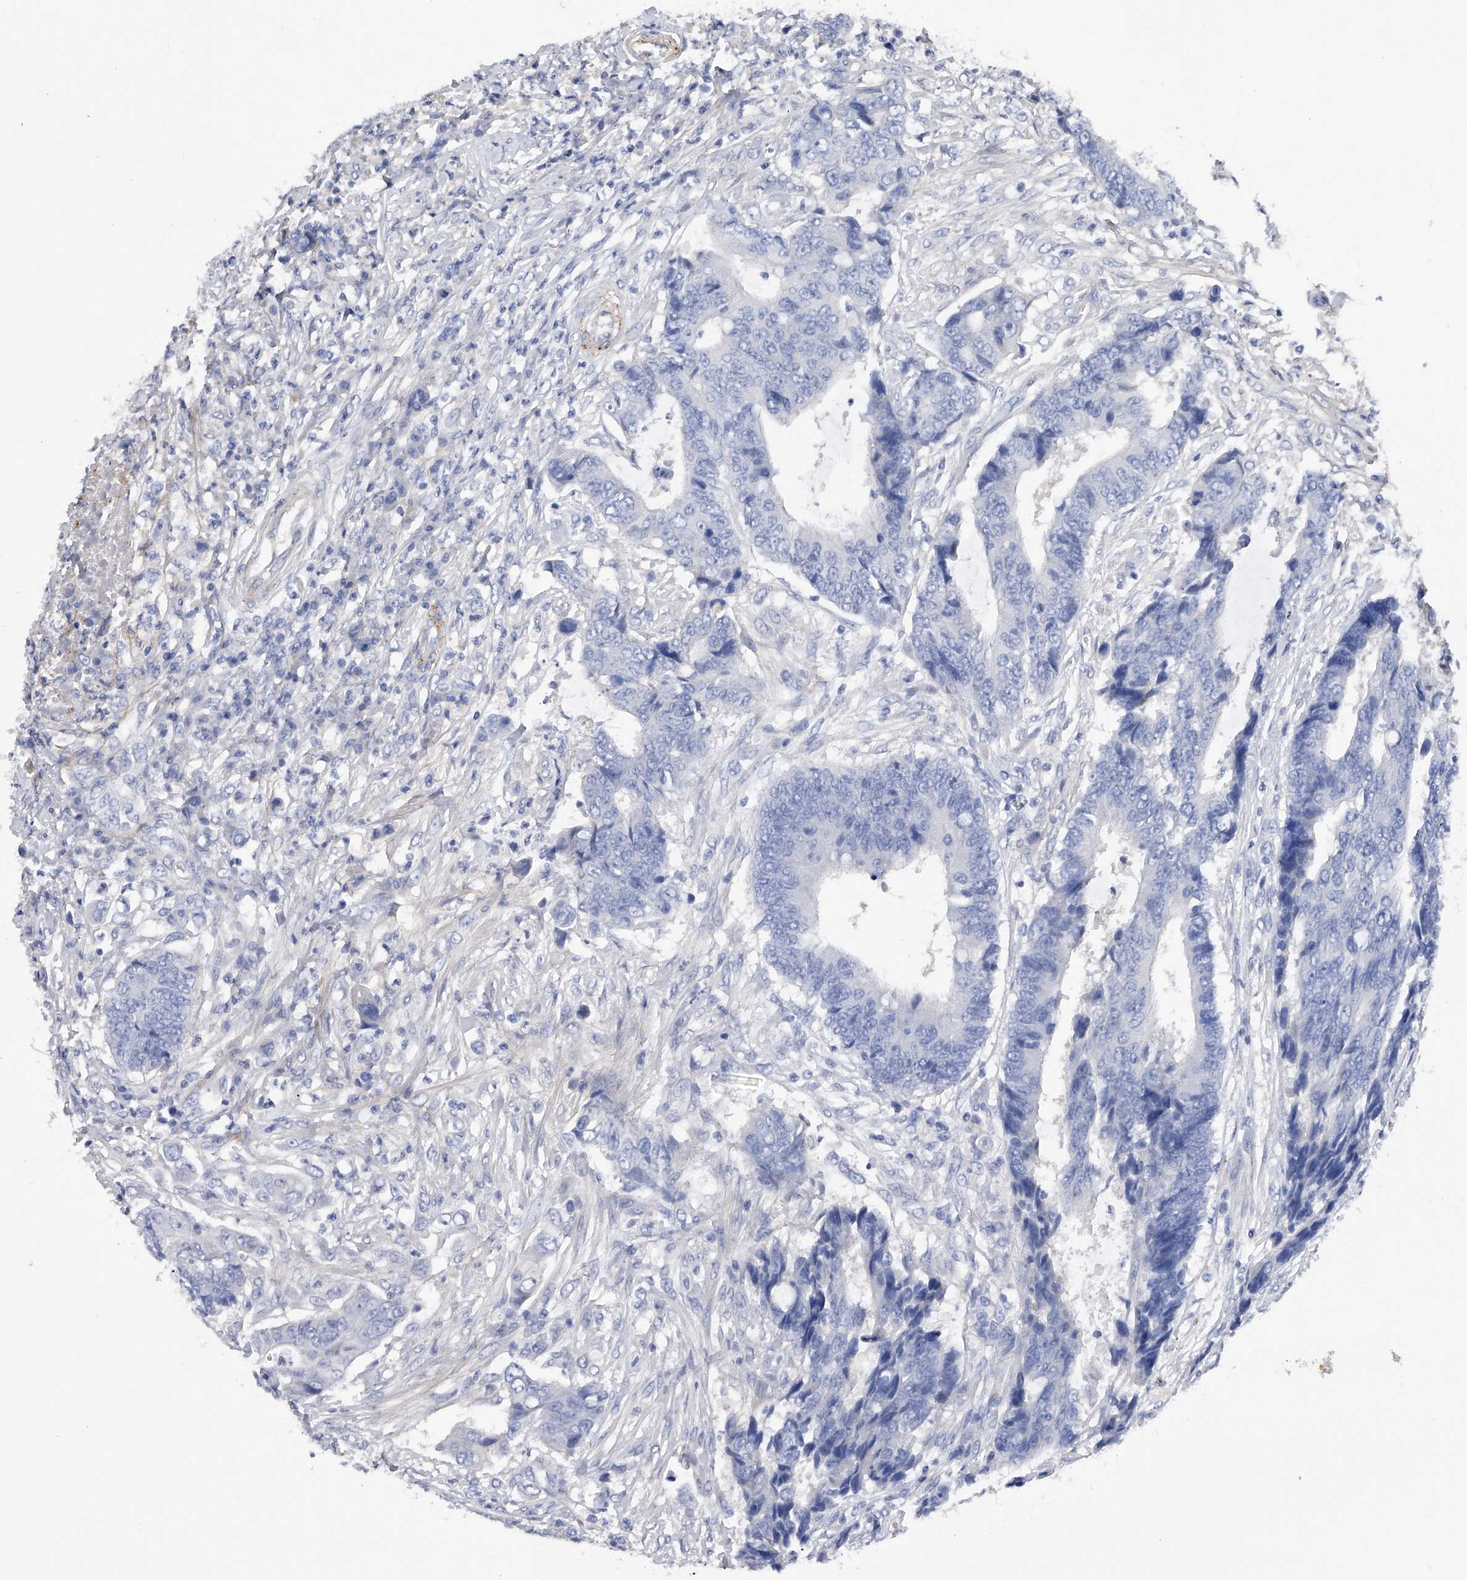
{"staining": {"intensity": "negative", "quantity": "none", "location": "none"}, "tissue": "colorectal cancer", "cell_type": "Tumor cells", "image_type": "cancer", "snomed": [{"axis": "morphology", "description": "Adenocarcinoma, NOS"}, {"axis": "topography", "description": "Rectum"}], "caption": "An image of human colorectal adenocarcinoma is negative for staining in tumor cells. (DAB (3,3'-diaminobenzidine) immunohistochemistry with hematoxylin counter stain).", "gene": "RWDD2A", "patient": {"sex": "male", "age": 84}}